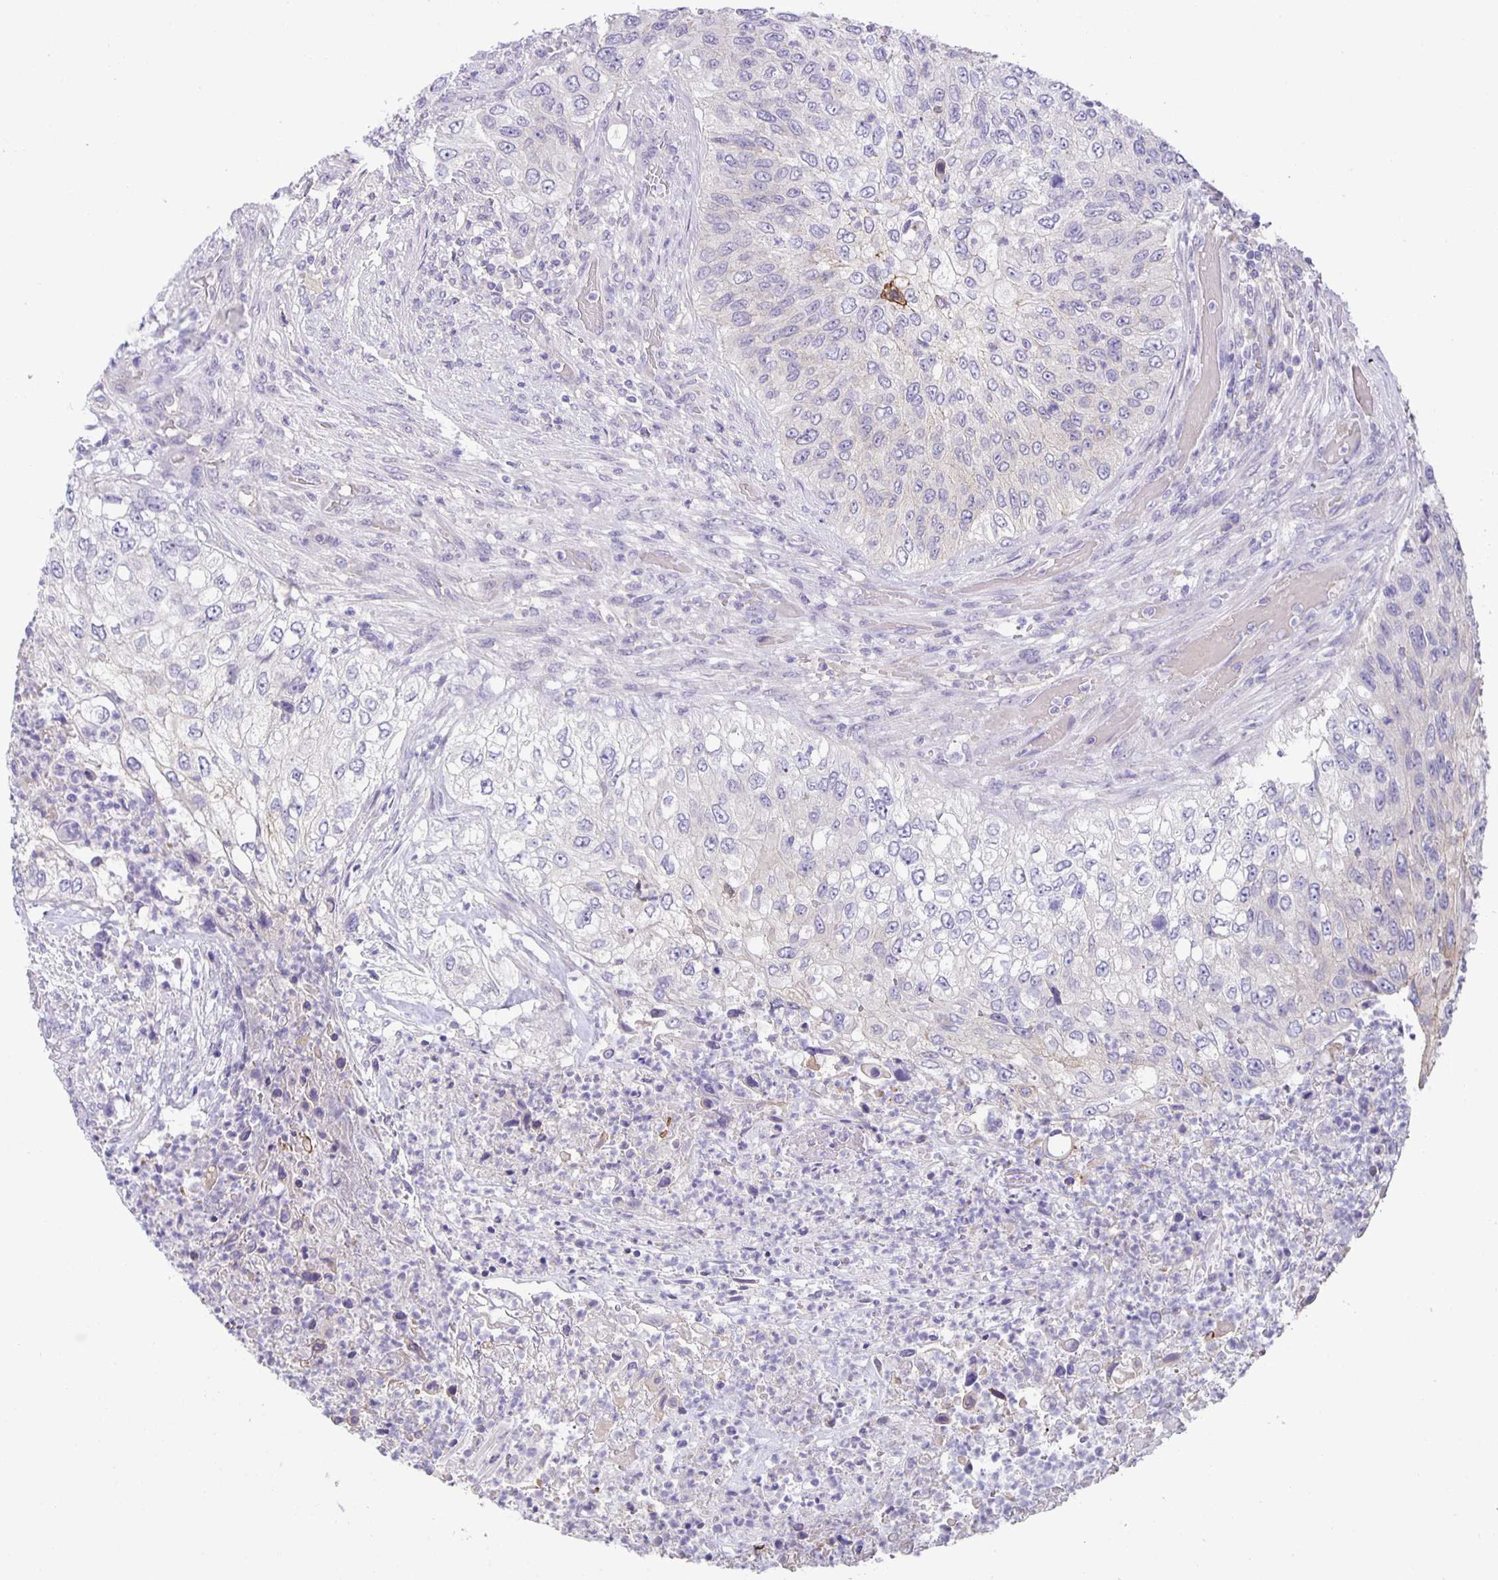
{"staining": {"intensity": "negative", "quantity": "none", "location": "none"}, "tissue": "urothelial cancer", "cell_type": "Tumor cells", "image_type": "cancer", "snomed": [{"axis": "morphology", "description": "Urothelial carcinoma, High grade"}, {"axis": "topography", "description": "Urinary bladder"}], "caption": "The immunohistochemistry (IHC) image has no significant staining in tumor cells of high-grade urothelial carcinoma tissue.", "gene": "PTPN3", "patient": {"sex": "female", "age": 60}}